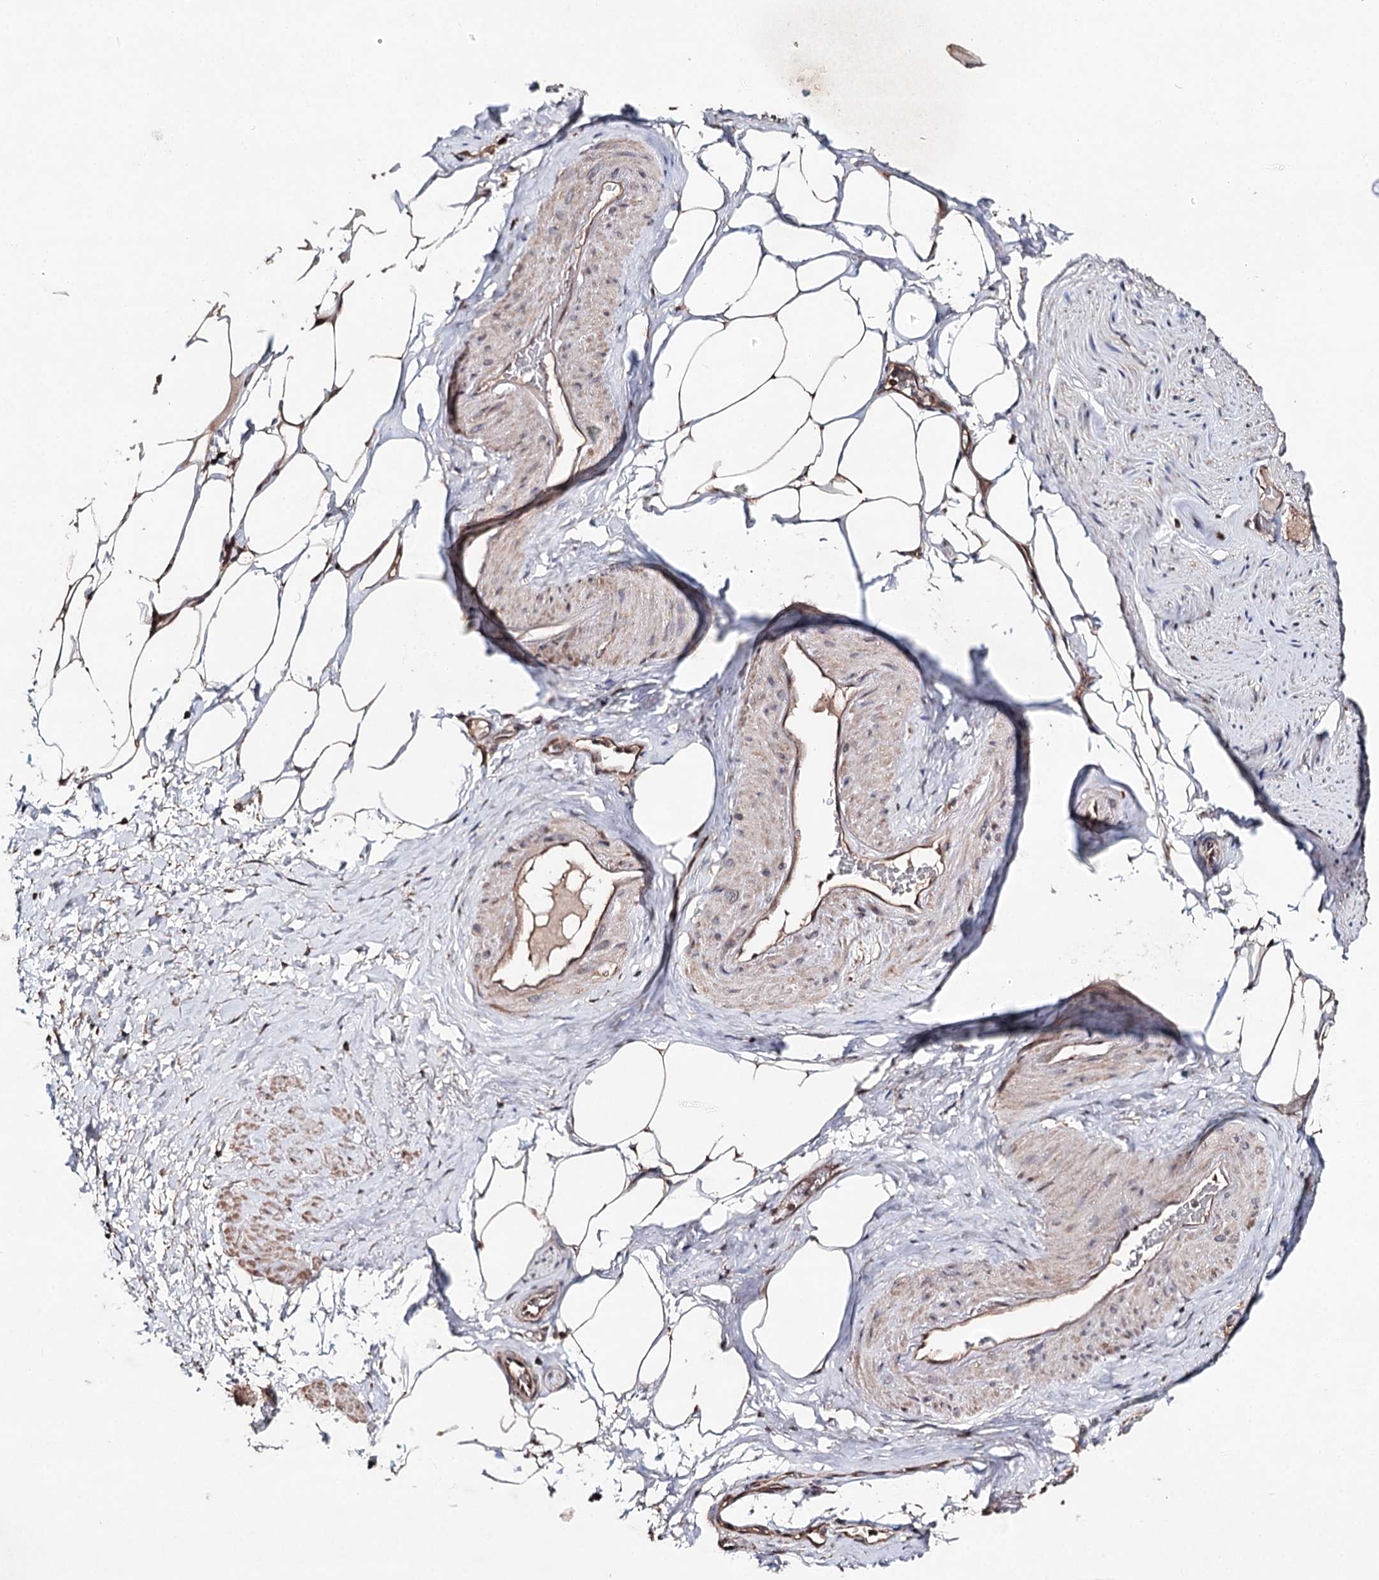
{"staining": {"intensity": "moderate", "quantity": ">75%", "location": "cytoplasmic/membranous"}, "tissue": "adipose tissue", "cell_type": "Adipocytes", "image_type": "normal", "snomed": [{"axis": "morphology", "description": "Normal tissue, NOS"}, {"axis": "morphology", "description": "Adenocarcinoma, Low grade"}, {"axis": "topography", "description": "Prostate"}, {"axis": "topography", "description": "Peripheral nerve tissue"}], "caption": "The histopathology image reveals staining of benign adipose tissue, revealing moderate cytoplasmic/membranous protein staining (brown color) within adipocytes. (Stains: DAB (3,3'-diaminobenzidine) in brown, nuclei in blue, Microscopy: brightfield microscopy at high magnification).", "gene": "NOPCHAP1", "patient": {"sex": "male", "age": 63}}